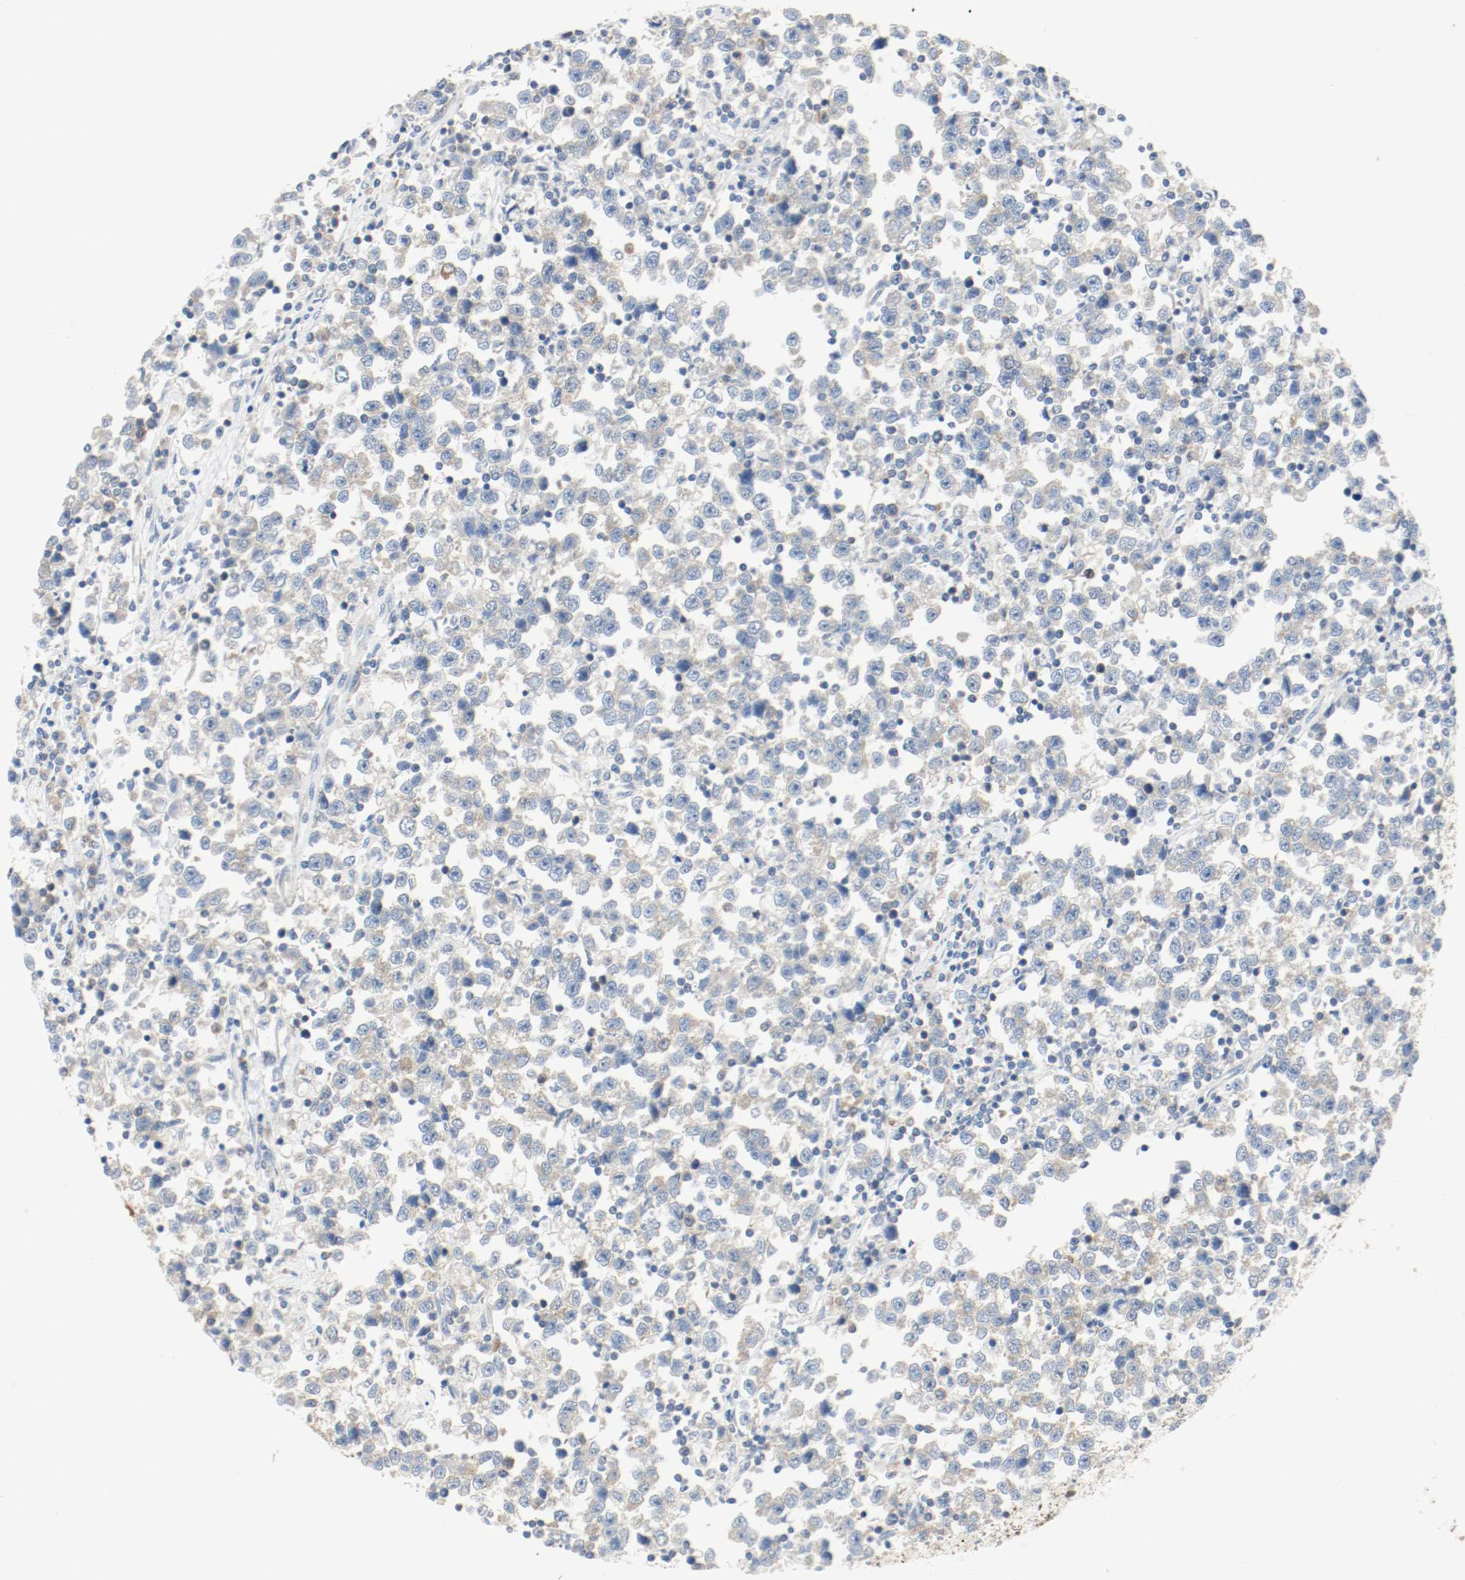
{"staining": {"intensity": "weak", "quantity": "25%-75%", "location": "cytoplasmic/membranous"}, "tissue": "testis cancer", "cell_type": "Tumor cells", "image_type": "cancer", "snomed": [{"axis": "morphology", "description": "Seminoma, NOS"}, {"axis": "topography", "description": "Testis"}], "caption": "Human testis seminoma stained with a brown dye reveals weak cytoplasmic/membranous positive positivity in about 25%-75% of tumor cells.", "gene": "PPME1", "patient": {"sex": "male", "age": 43}}